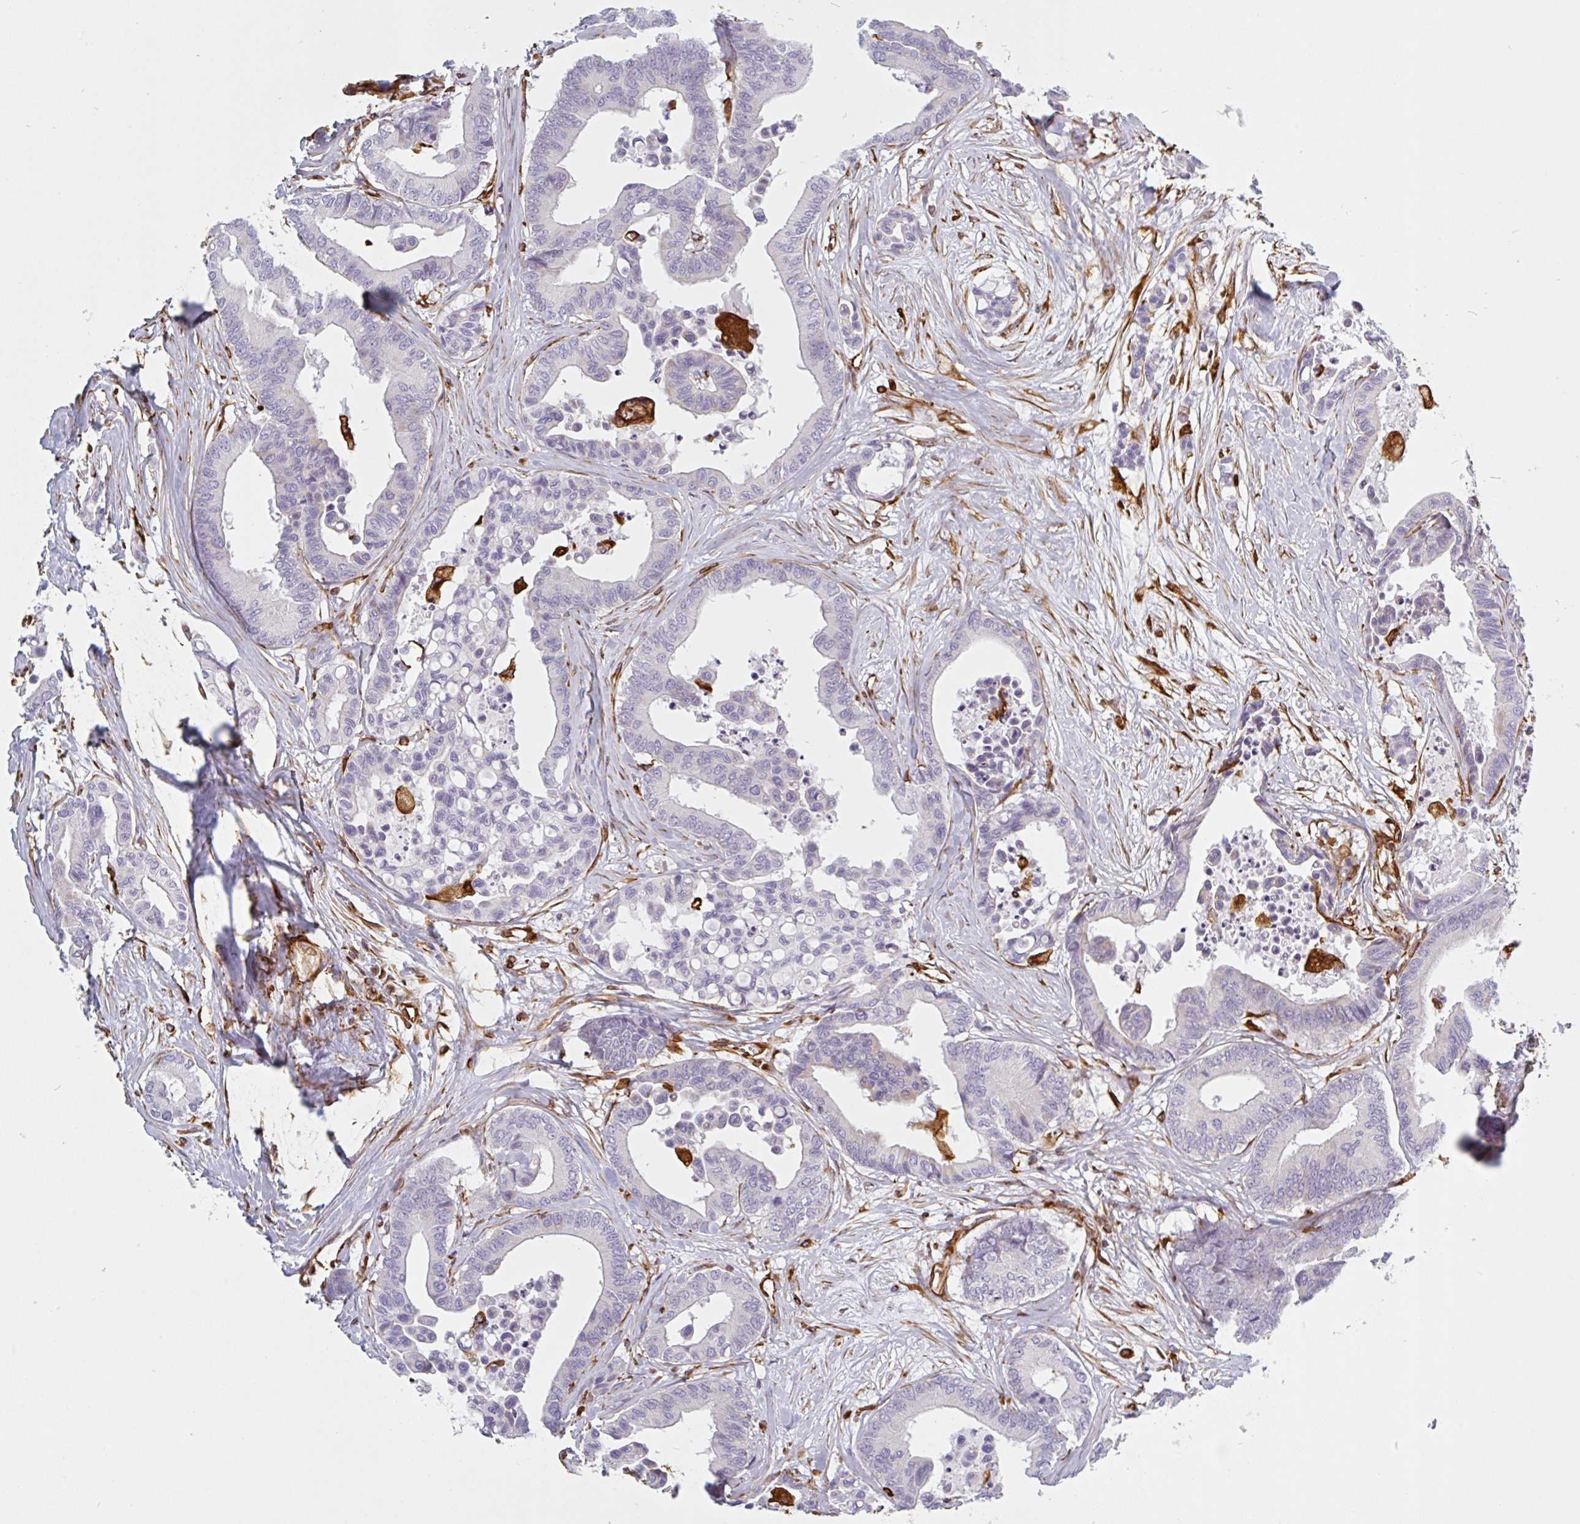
{"staining": {"intensity": "negative", "quantity": "none", "location": "none"}, "tissue": "colorectal cancer", "cell_type": "Tumor cells", "image_type": "cancer", "snomed": [{"axis": "morphology", "description": "Normal tissue, NOS"}, {"axis": "morphology", "description": "Adenocarcinoma, NOS"}, {"axis": "topography", "description": "Colon"}], "caption": "High magnification brightfield microscopy of colorectal cancer (adenocarcinoma) stained with DAB (brown) and counterstained with hematoxylin (blue): tumor cells show no significant positivity. (IHC, brightfield microscopy, high magnification).", "gene": "PPFIA1", "patient": {"sex": "male", "age": 82}}